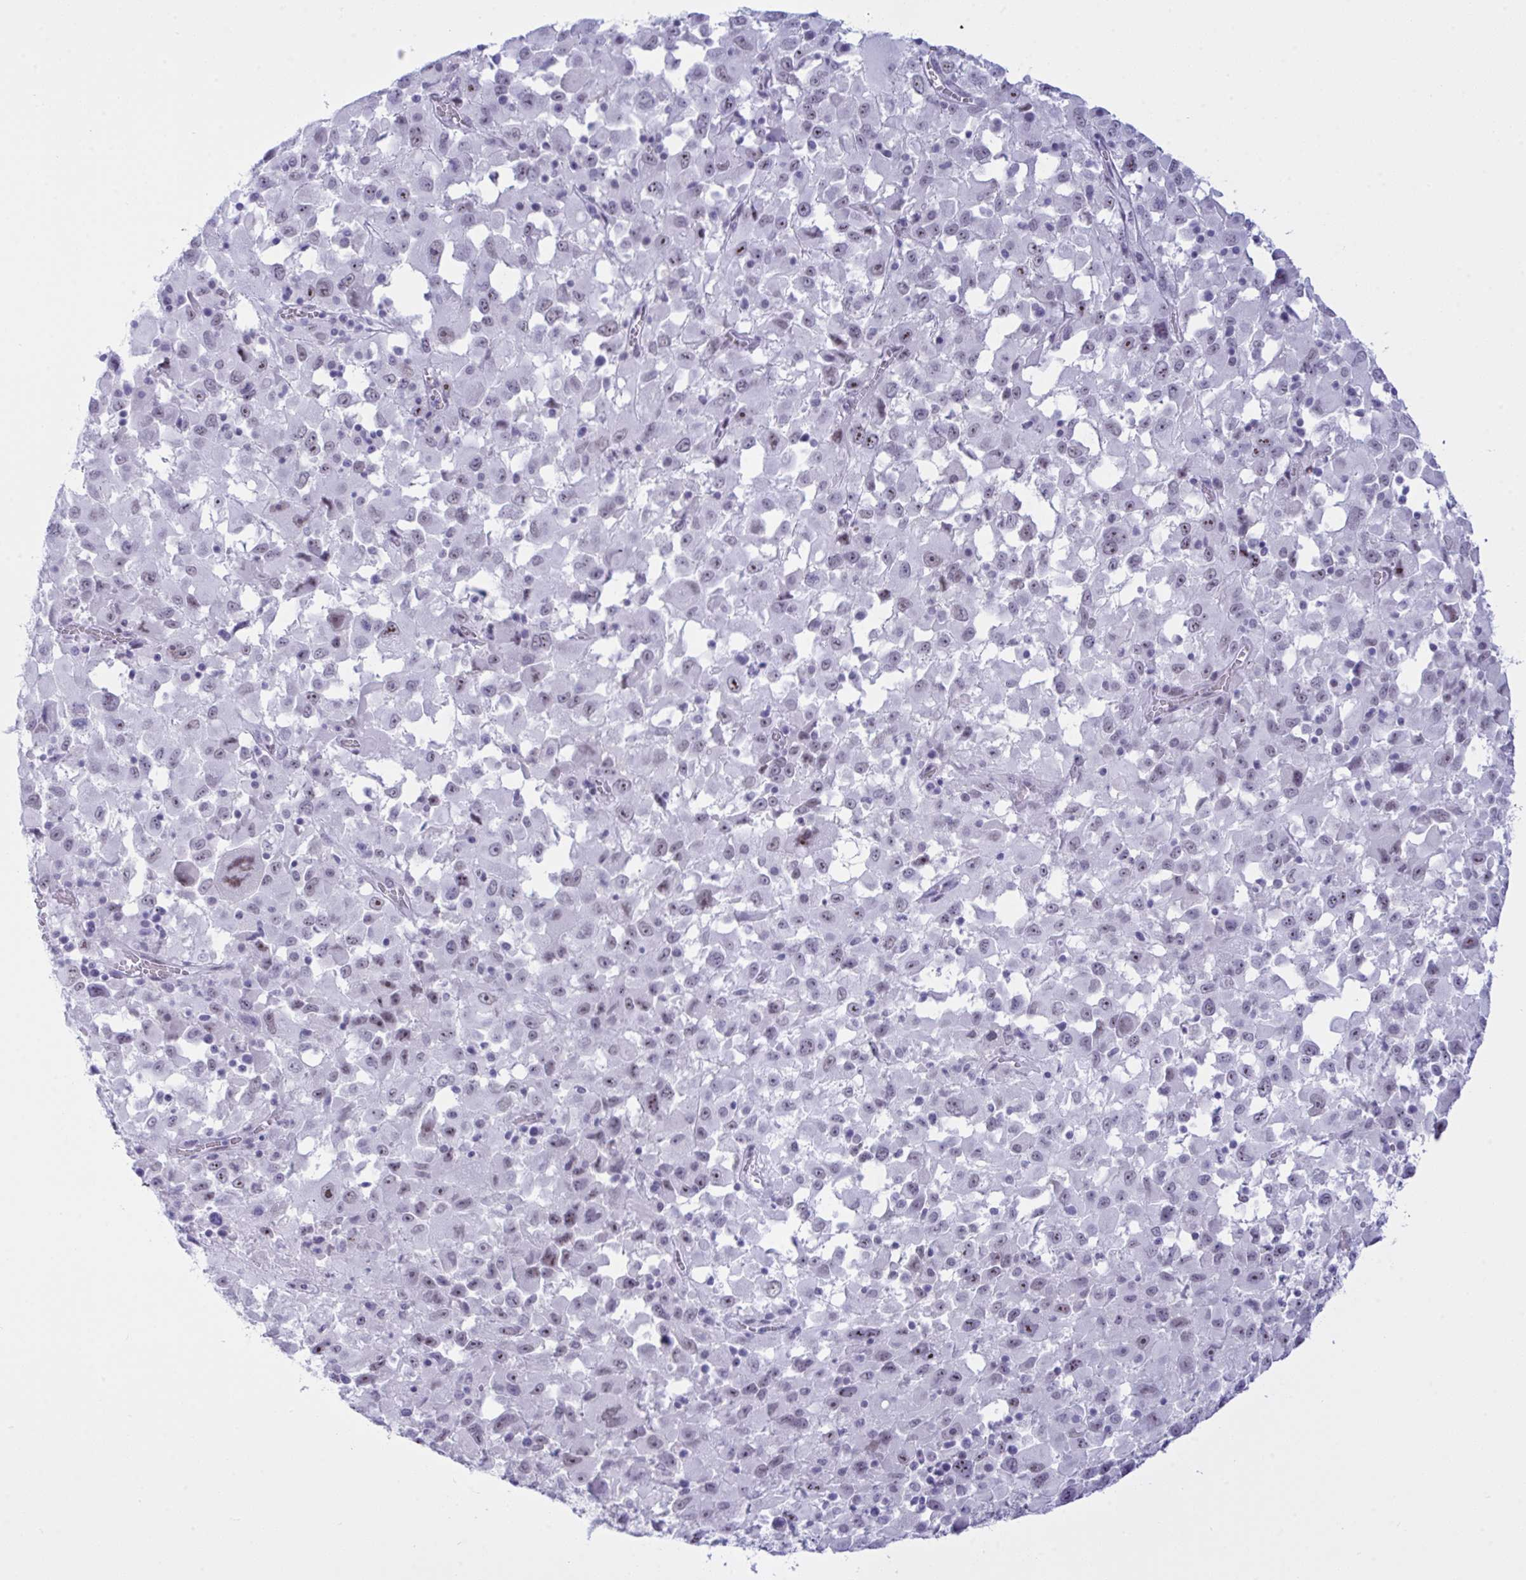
{"staining": {"intensity": "weak", "quantity": "25%-75%", "location": "nuclear"}, "tissue": "melanoma", "cell_type": "Tumor cells", "image_type": "cancer", "snomed": [{"axis": "morphology", "description": "Malignant melanoma, Metastatic site"}, {"axis": "topography", "description": "Soft tissue"}], "caption": "Immunohistochemistry (IHC) staining of melanoma, which exhibits low levels of weak nuclear expression in about 25%-75% of tumor cells indicating weak nuclear protein staining. The staining was performed using DAB (brown) for protein detection and nuclei were counterstained in hematoxylin (blue).", "gene": "ELN", "patient": {"sex": "male", "age": 50}}